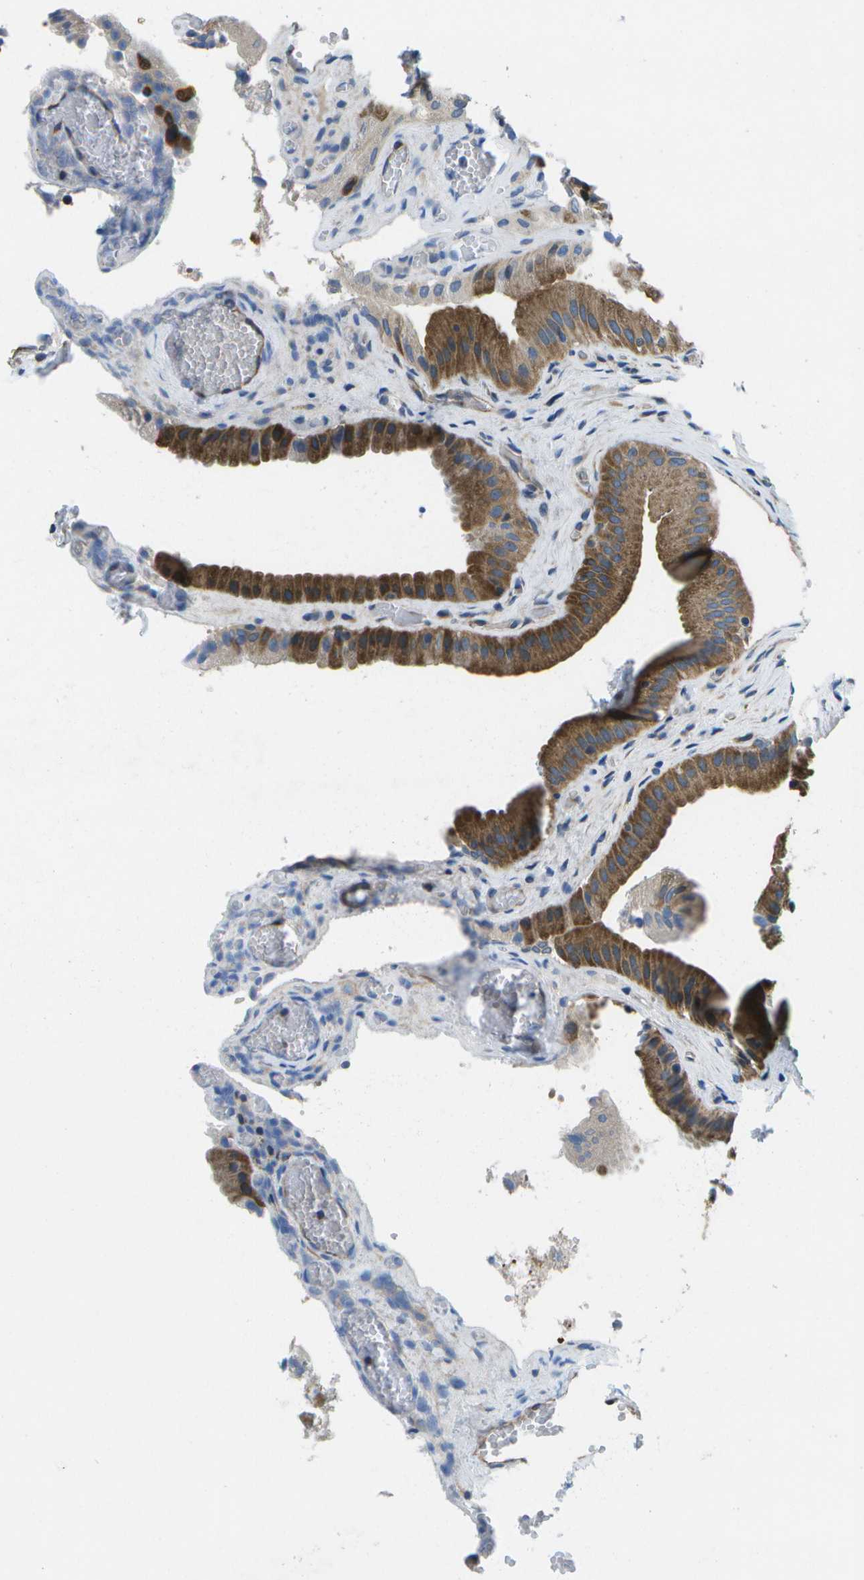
{"staining": {"intensity": "strong", "quantity": ">75%", "location": "cytoplasmic/membranous"}, "tissue": "gallbladder", "cell_type": "Glandular cells", "image_type": "normal", "snomed": [{"axis": "morphology", "description": "Normal tissue, NOS"}, {"axis": "topography", "description": "Gallbladder"}], "caption": "This photomicrograph exhibits immunohistochemistry staining of normal gallbladder, with high strong cytoplasmic/membranous expression in approximately >75% of glandular cells.", "gene": "MVK", "patient": {"sex": "male", "age": 49}}